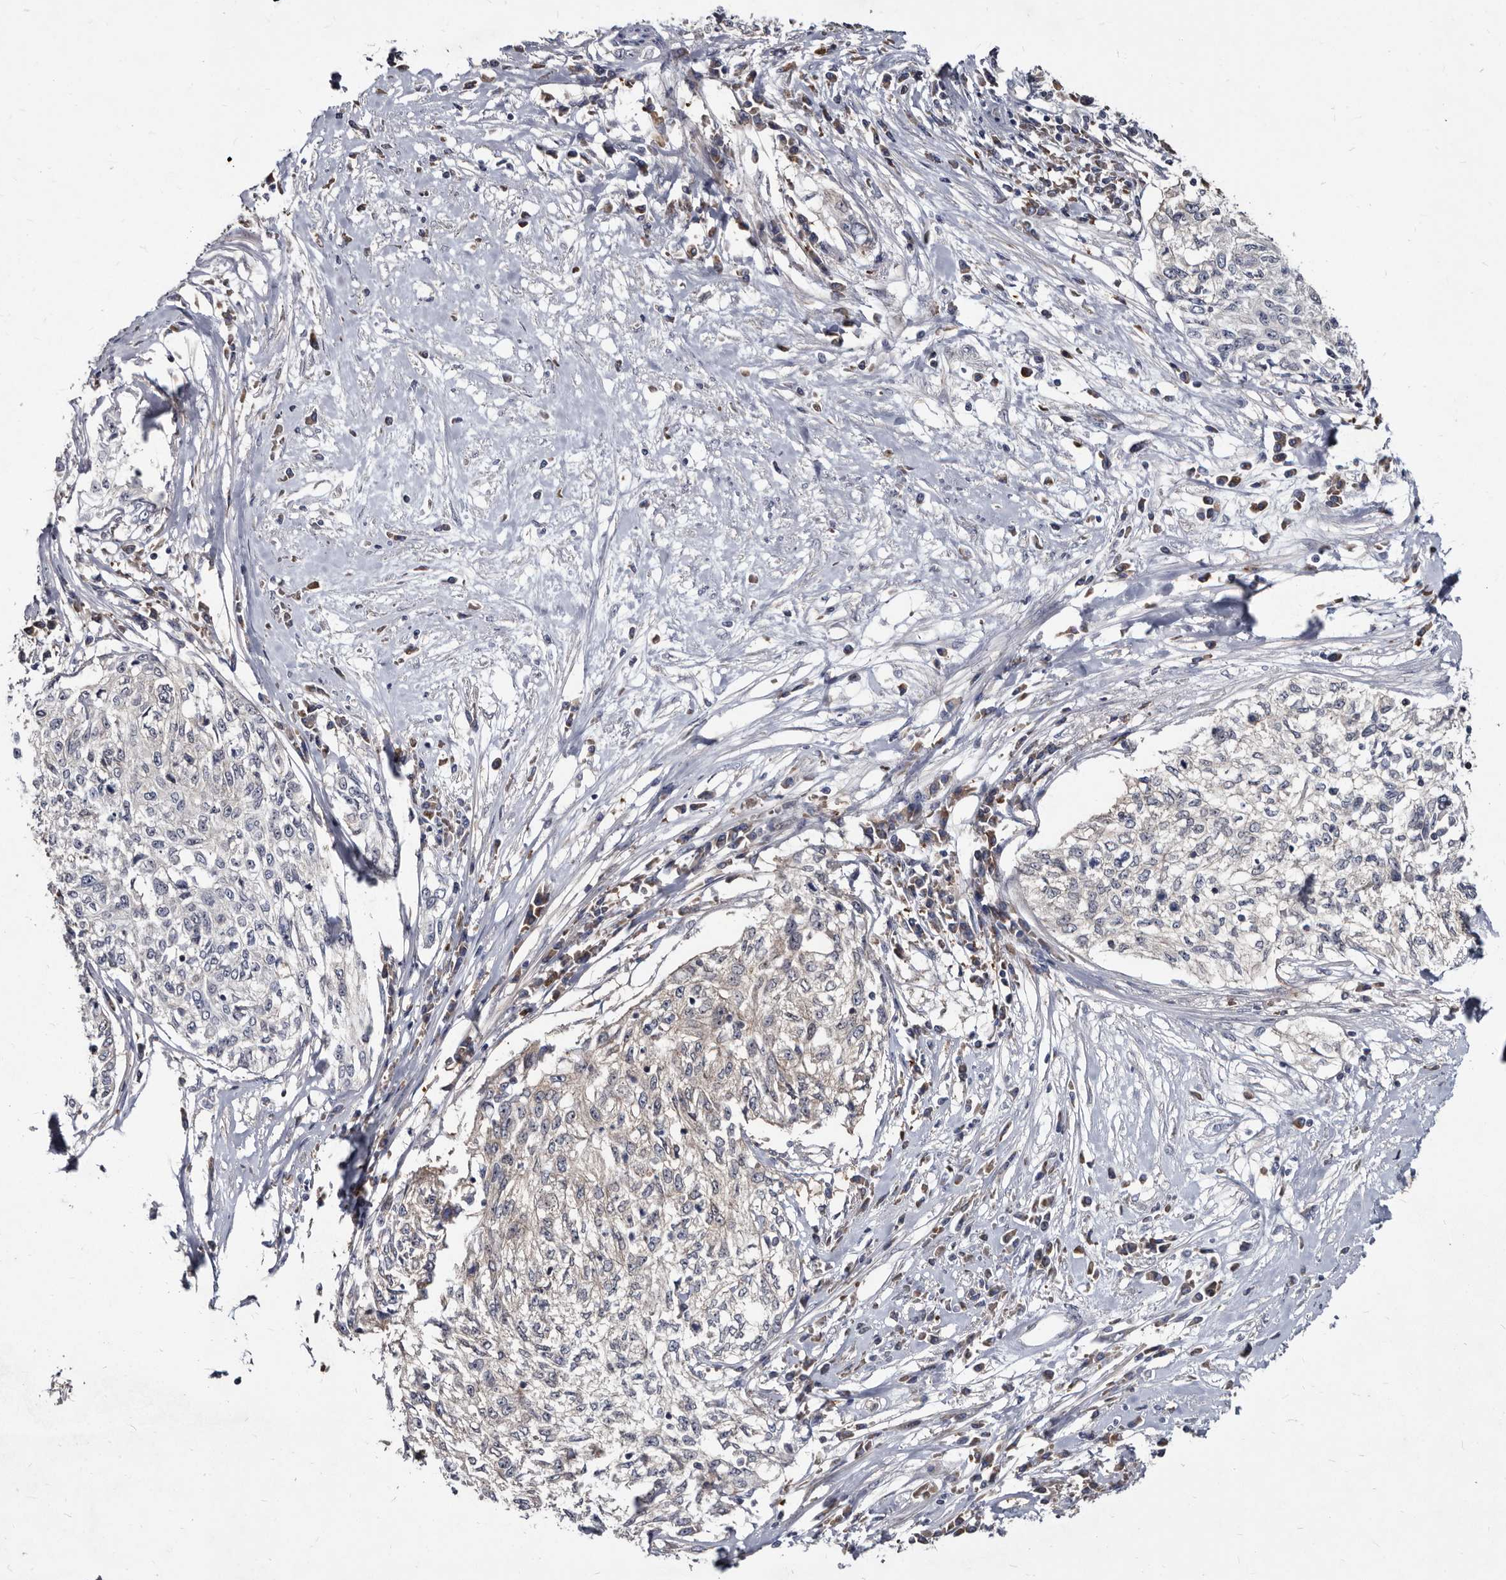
{"staining": {"intensity": "negative", "quantity": "none", "location": "none"}, "tissue": "cervical cancer", "cell_type": "Tumor cells", "image_type": "cancer", "snomed": [{"axis": "morphology", "description": "Squamous cell carcinoma, NOS"}, {"axis": "topography", "description": "Cervix"}], "caption": "This is an IHC micrograph of human cervical cancer (squamous cell carcinoma). There is no staining in tumor cells.", "gene": "ABCF2", "patient": {"sex": "female", "age": 57}}